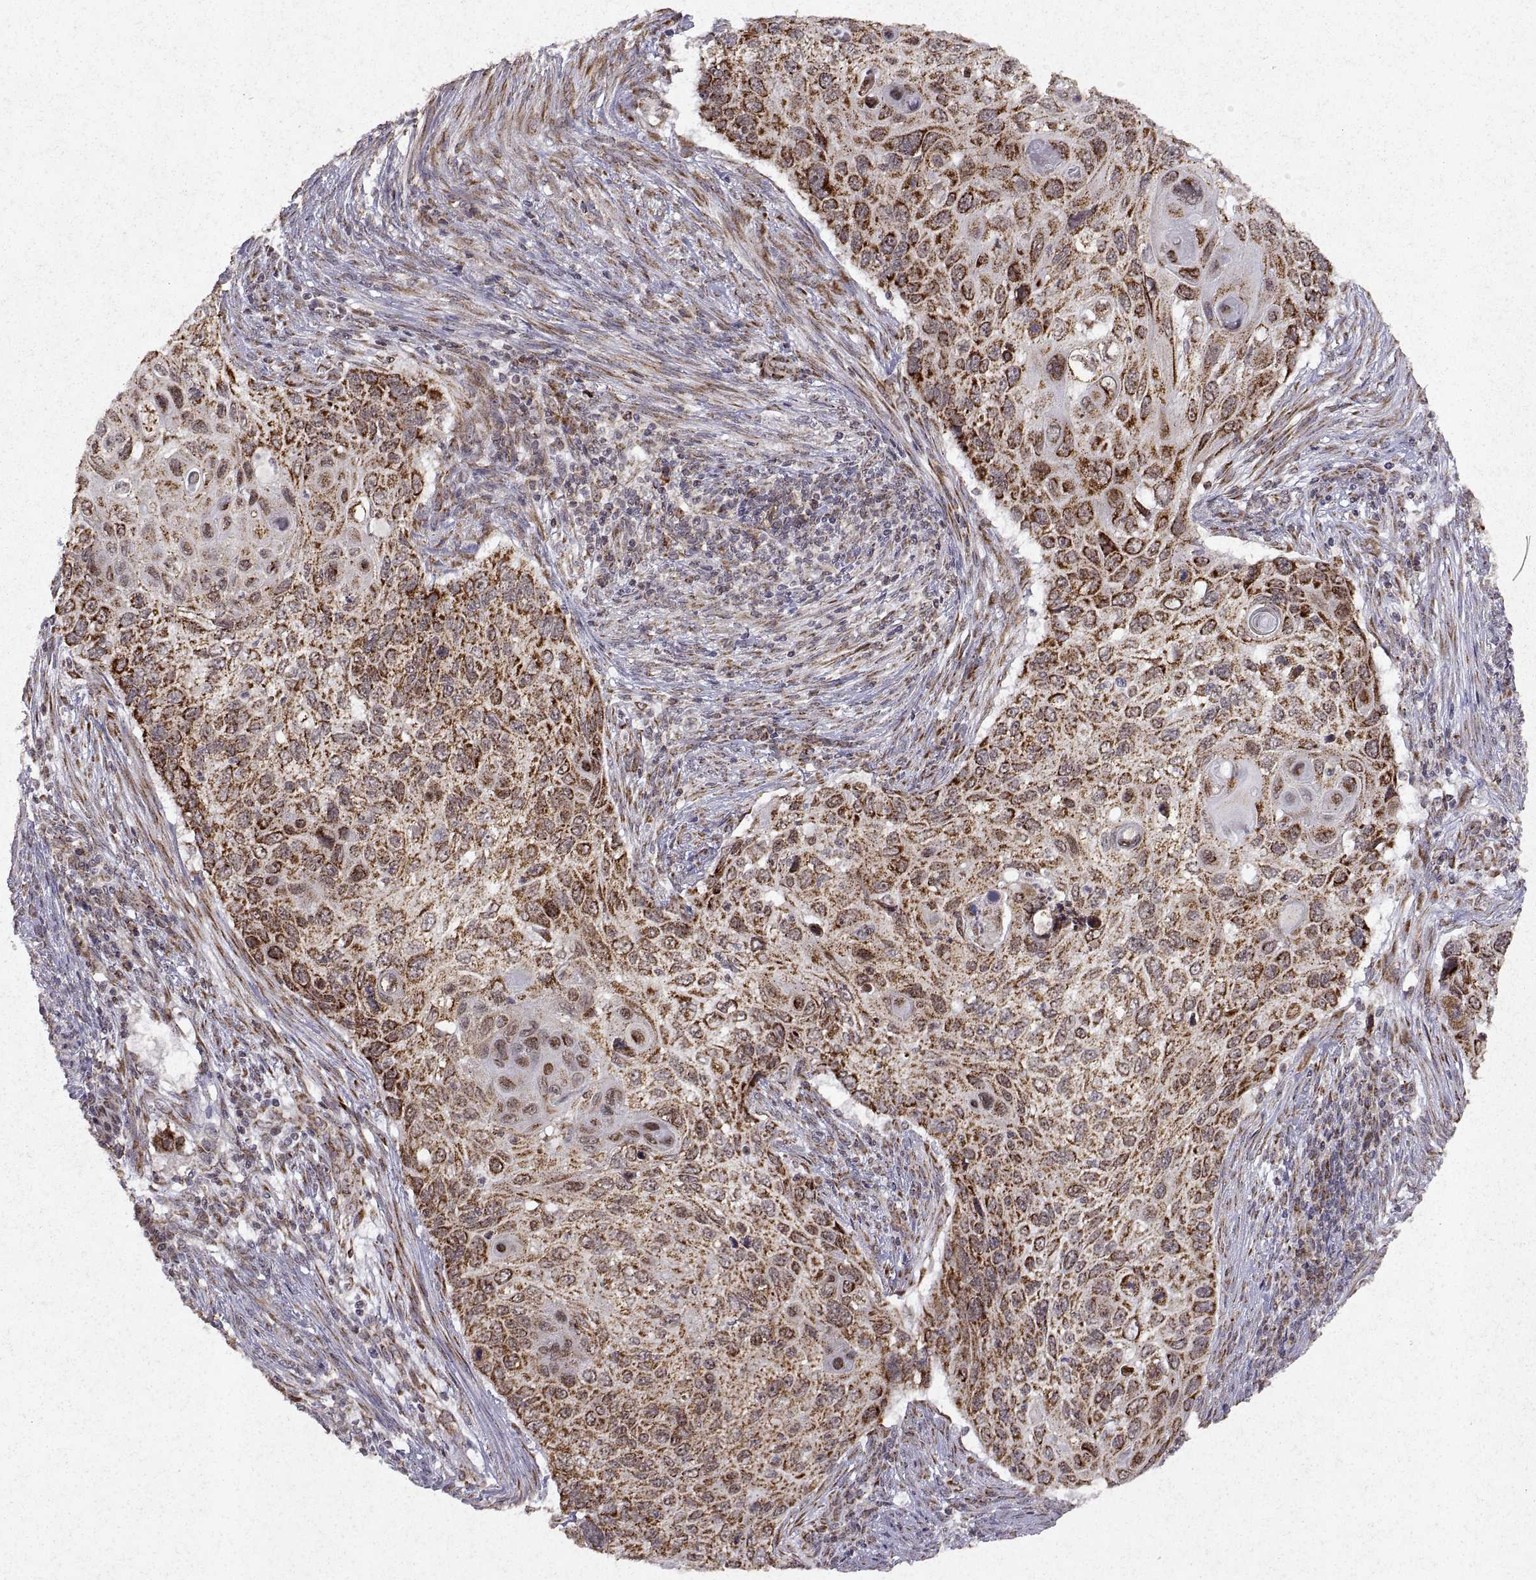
{"staining": {"intensity": "strong", "quantity": ">75%", "location": "cytoplasmic/membranous"}, "tissue": "cervical cancer", "cell_type": "Tumor cells", "image_type": "cancer", "snomed": [{"axis": "morphology", "description": "Squamous cell carcinoma, NOS"}, {"axis": "topography", "description": "Cervix"}], "caption": "Protein analysis of cervical squamous cell carcinoma tissue reveals strong cytoplasmic/membranous positivity in about >75% of tumor cells. (Stains: DAB in brown, nuclei in blue, Microscopy: brightfield microscopy at high magnification).", "gene": "MANBAL", "patient": {"sex": "female", "age": 70}}